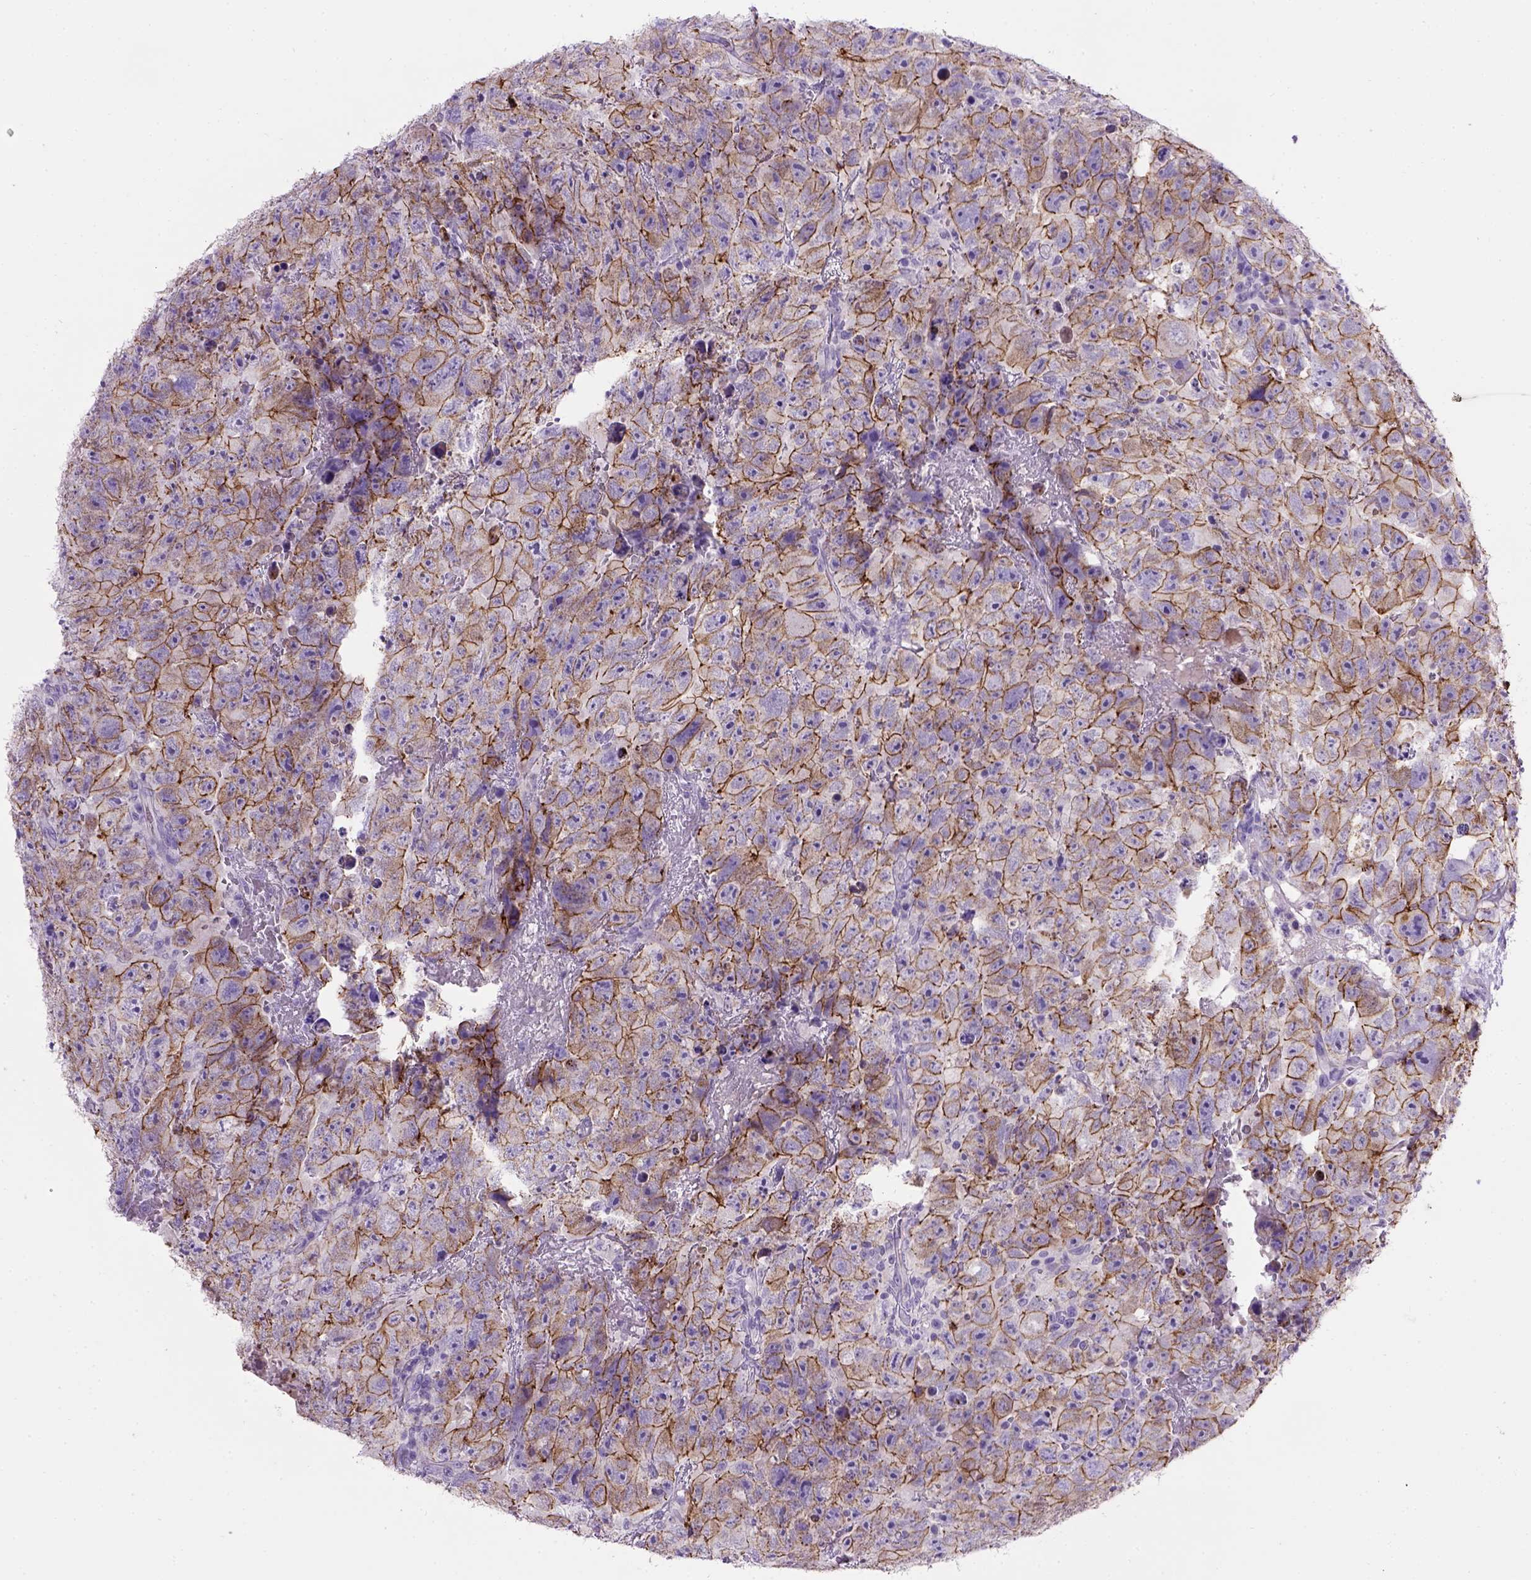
{"staining": {"intensity": "strong", "quantity": ">75%", "location": "cytoplasmic/membranous"}, "tissue": "testis cancer", "cell_type": "Tumor cells", "image_type": "cancer", "snomed": [{"axis": "morphology", "description": "Carcinoma, Embryonal, NOS"}, {"axis": "topography", "description": "Testis"}], "caption": "Tumor cells display high levels of strong cytoplasmic/membranous staining in approximately >75% of cells in testis cancer.", "gene": "CDH1", "patient": {"sex": "male", "age": 24}}